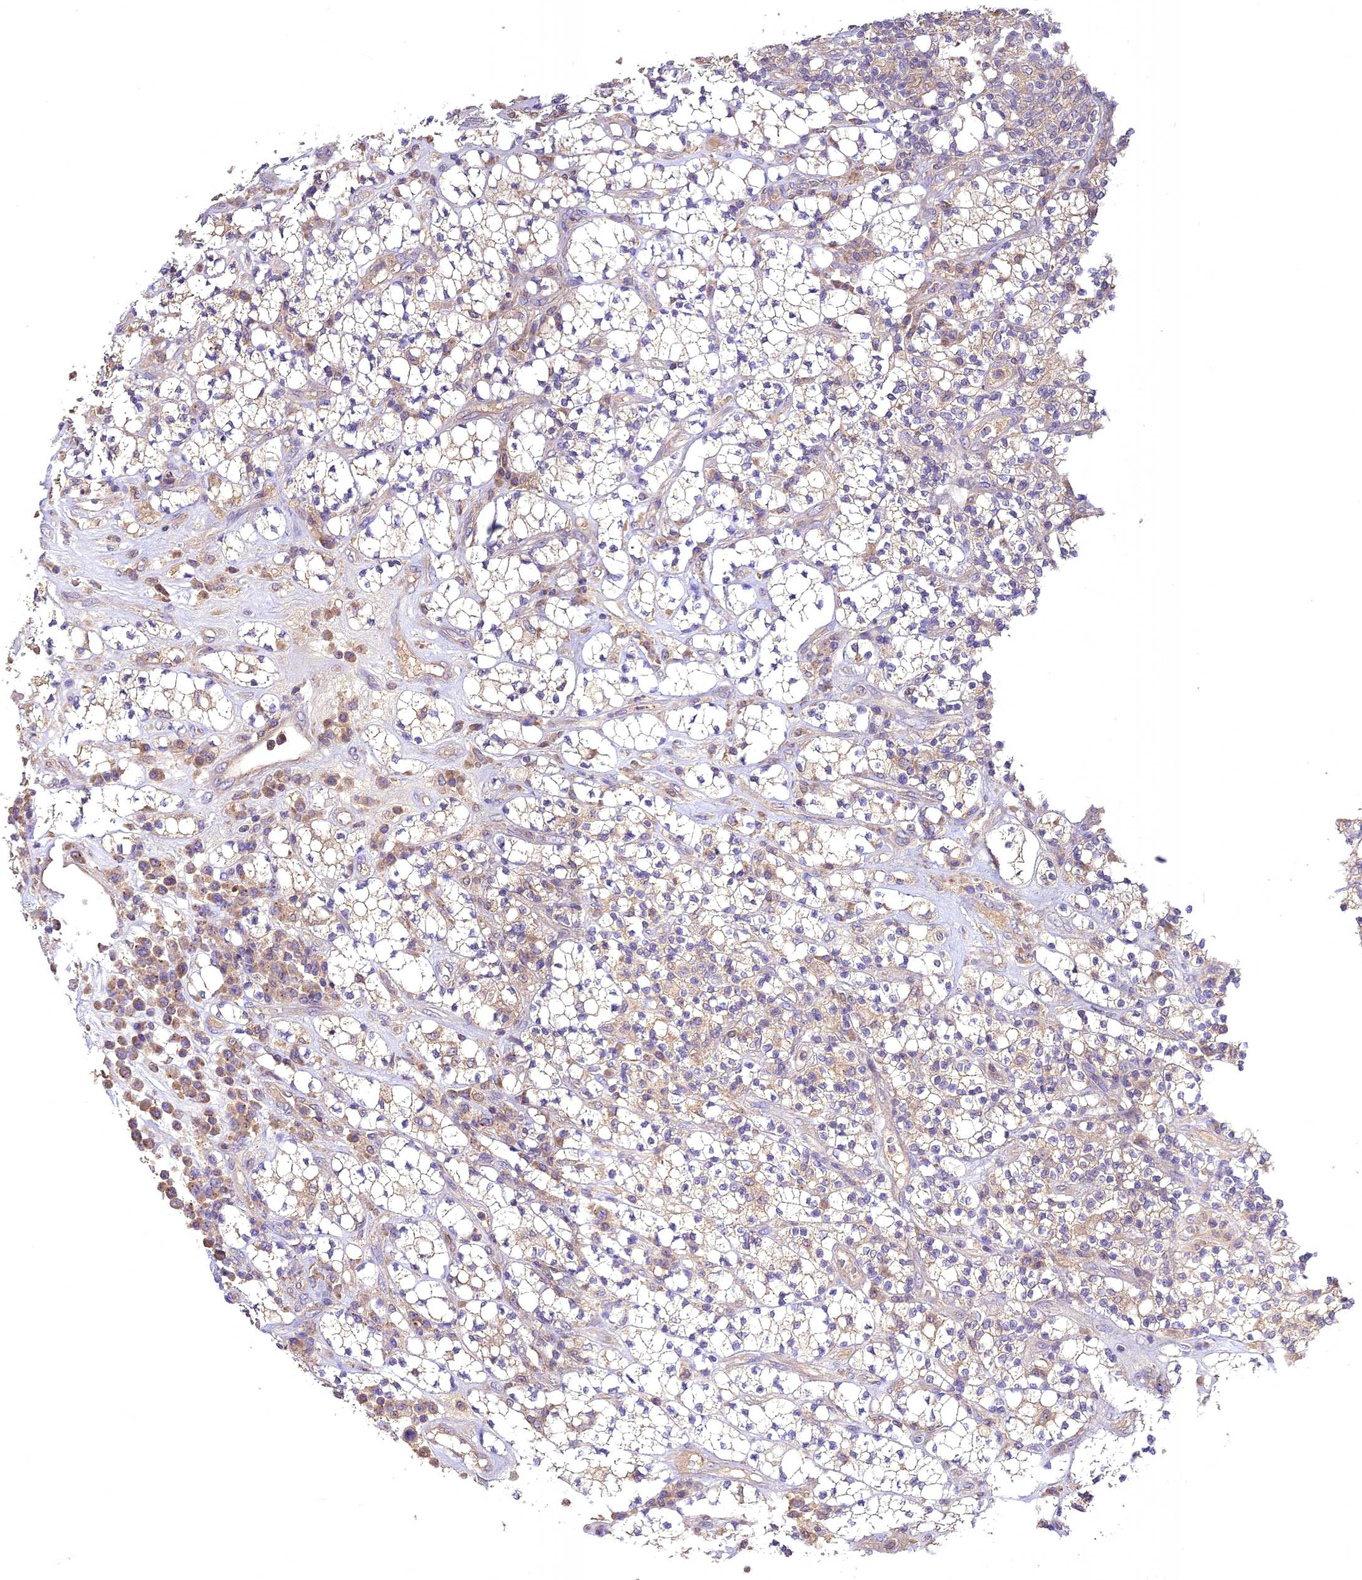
{"staining": {"intensity": "moderate", "quantity": "<25%", "location": "cytoplasmic/membranous"}, "tissue": "renal cancer", "cell_type": "Tumor cells", "image_type": "cancer", "snomed": [{"axis": "morphology", "description": "Adenocarcinoma, NOS"}, {"axis": "topography", "description": "Kidney"}], "caption": "Brown immunohistochemical staining in human renal cancer shows moderate cytoplasmic/membranous staining in approximately <25% of tumor cells.", "gene": "NUDT8", "patient": {"sex": "male", "age": 77}}